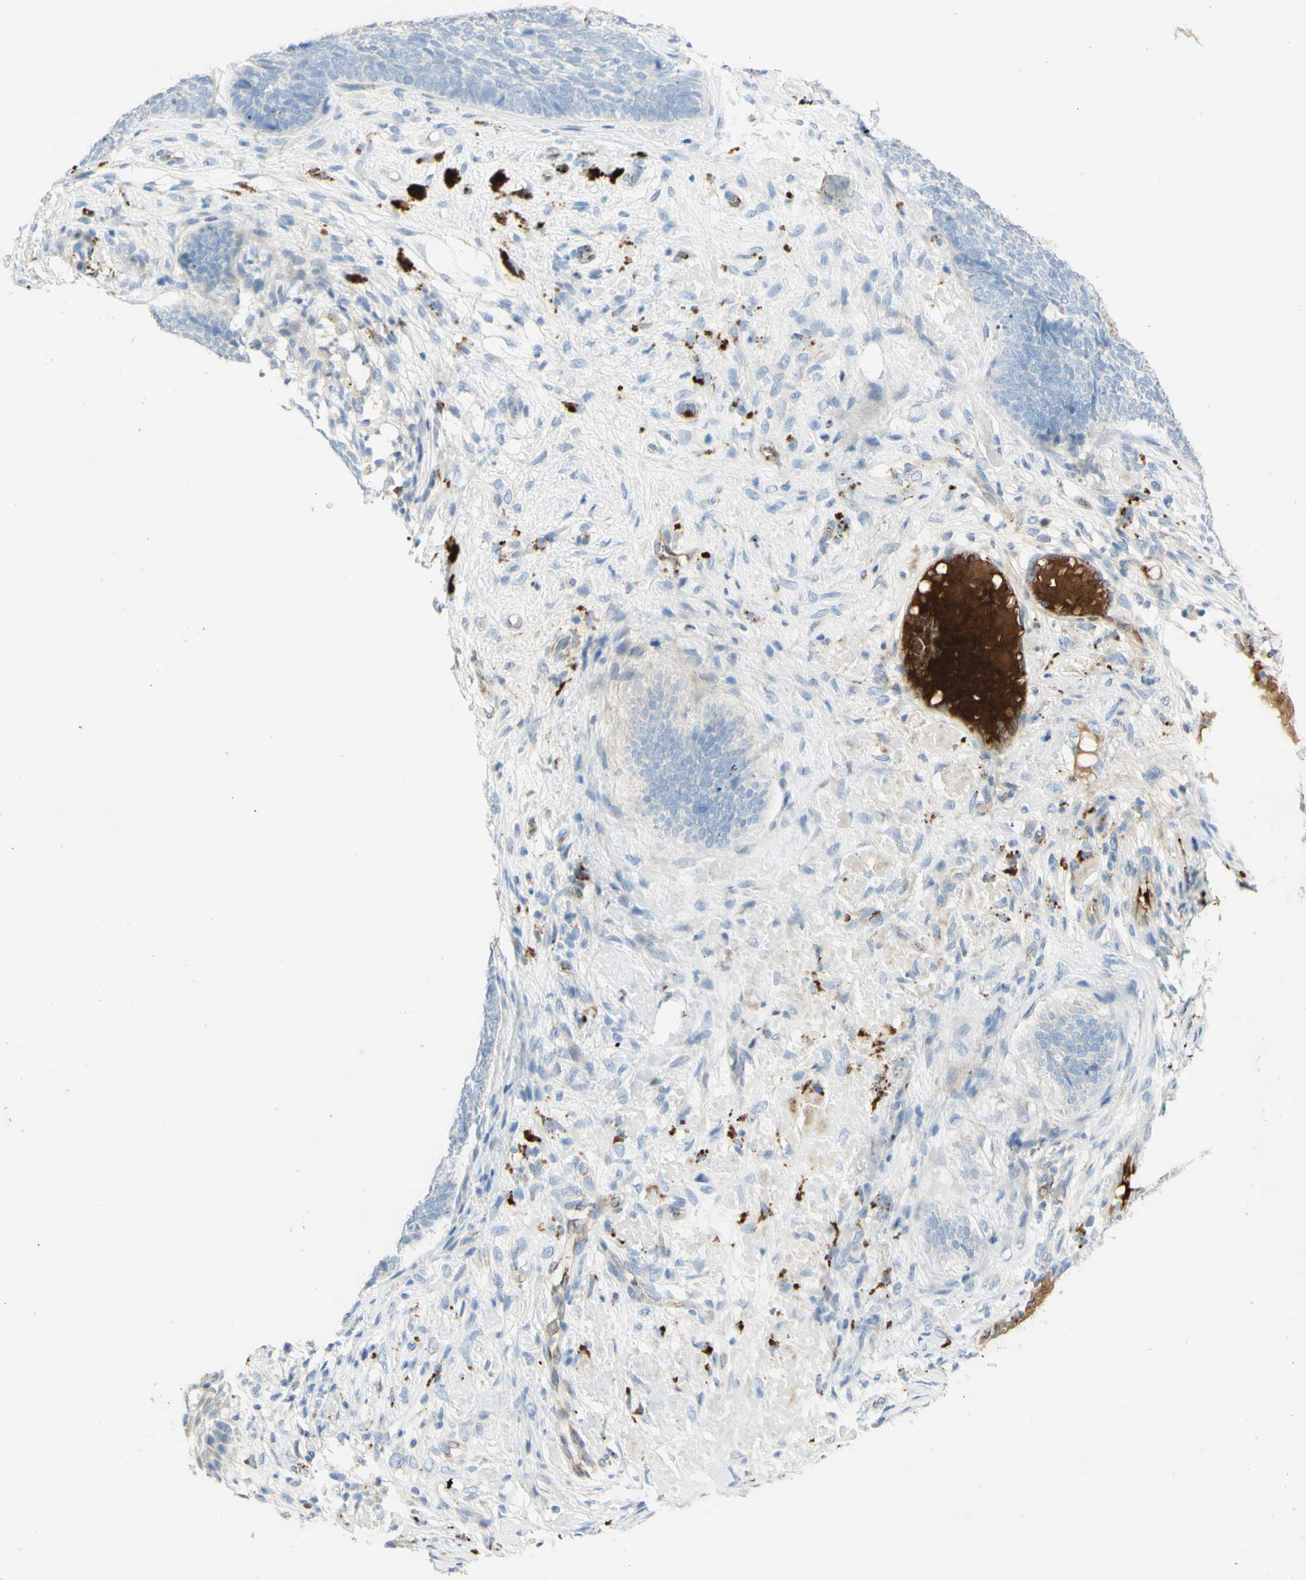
{"staining": {"intensity": "moderate", "quantity": "<25%", "location": "cytoplasmic/membranous"}, "tissue": "skin cancer", "cell_type": "Tumor cells", "image_type": "cancer", "snomed": [{"axis": "morphology", "description": "Basal cell carcinoma"}, {"axis": "topography", "description": "Skin"}], "caption": "Protein staining by immunohistochemistry exhibits moderate cytoplasmic/membranous positivity in about <25% of tumor cells in skin basal cell carcinoma. The staining is performed using DAB brown chromogen to label protein expression. The nuclei are counter-stained blue using hematoxylin.", "gene": "GAN", "patient": {"sex": "female", "age": 84}}